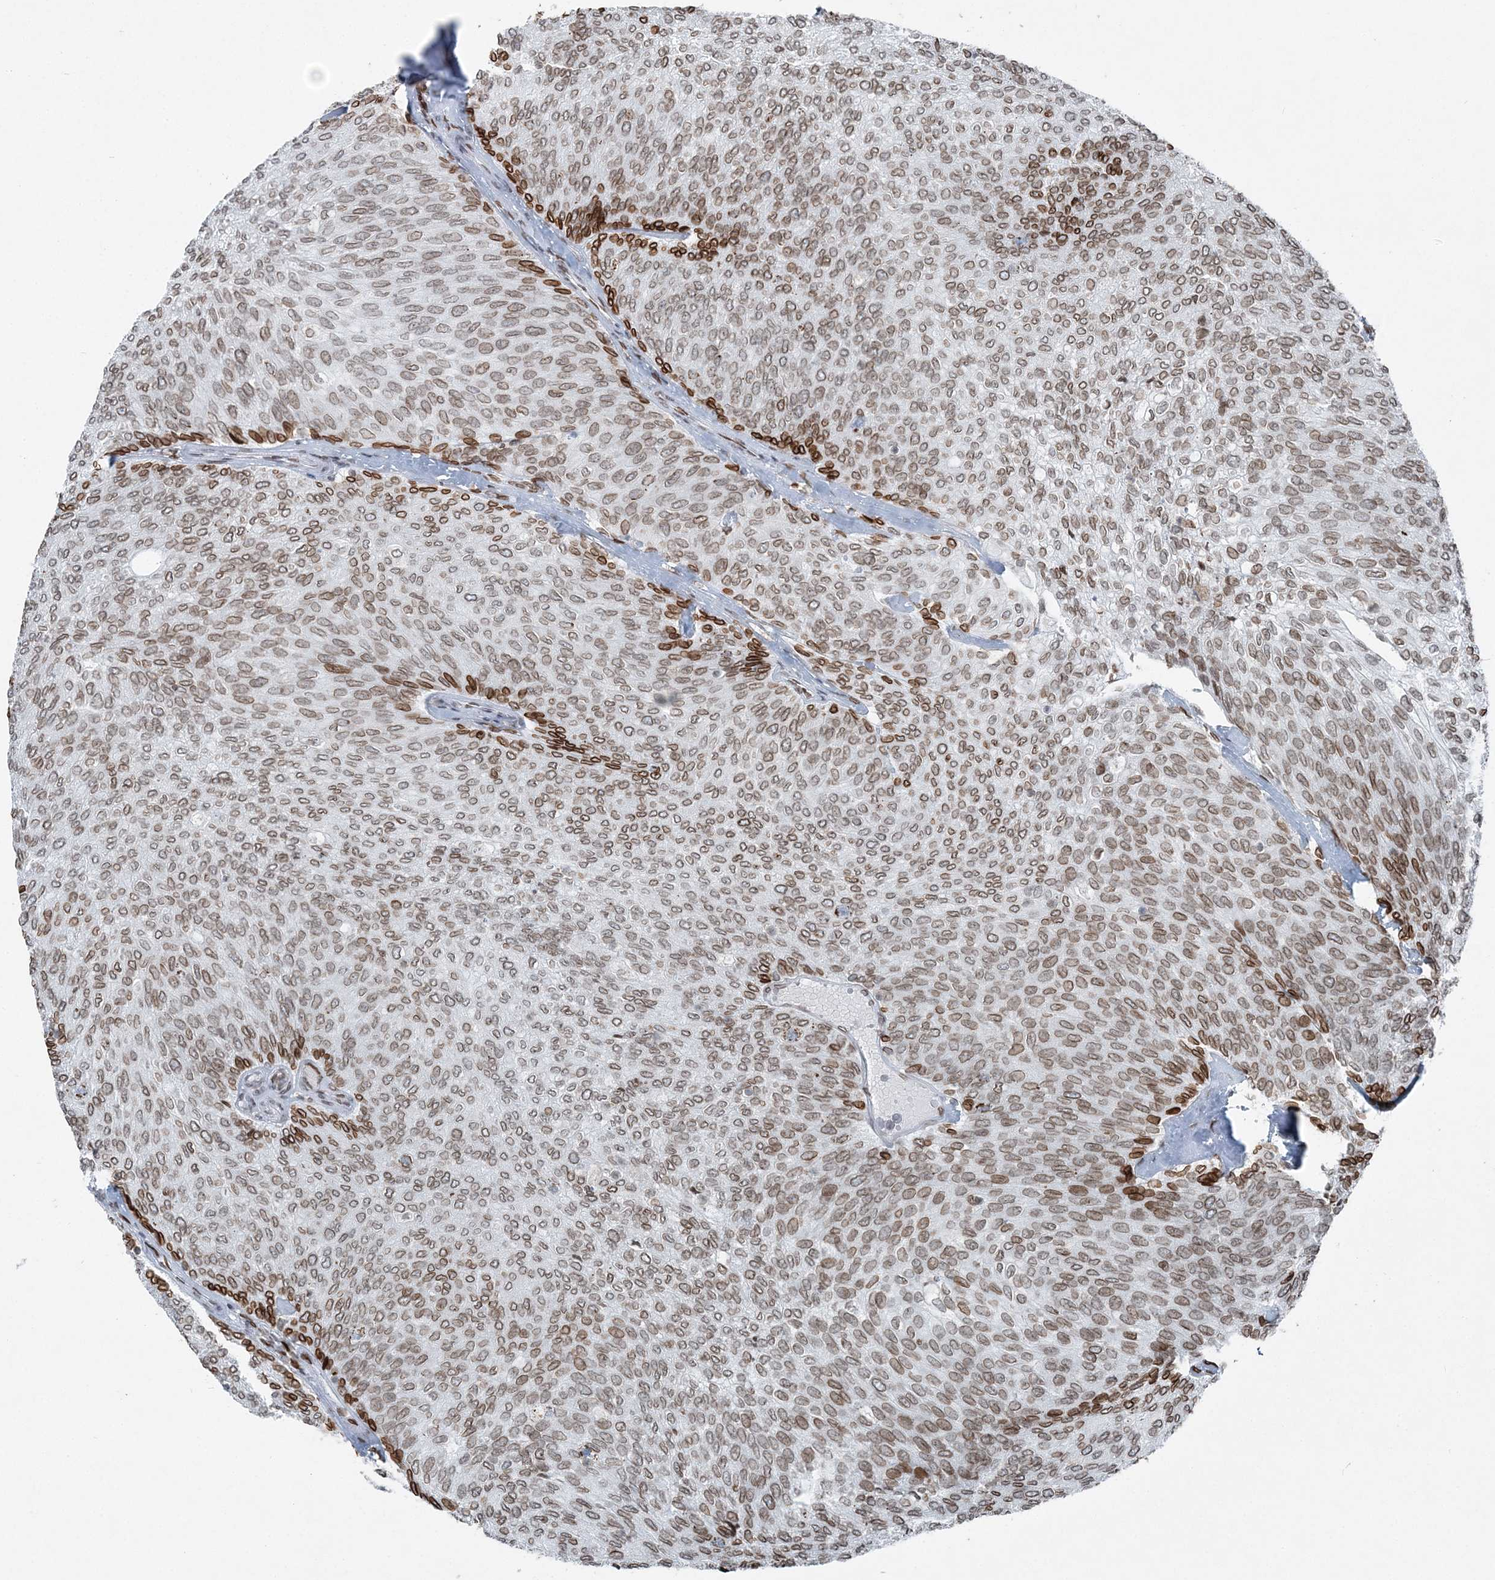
{"staining": {"intensity": "strong", "quantity": "25%-75%", "location": "cytoplasmic/membranous,nuclear"}, "tissue": "urothelial cancer", "cell_type": "Tumor cells", "image_type": "cancer", "snomed": [{"axis": "morphology", "description": "Urothelial carcinoma, Low grade"}, {"axis": "topography", "description": "Urinary bladder"}], "caption": "A high-resolution photomicrograph shows immunohistochemistry staining of low-grade urothelial carcinoma, which shows strong cytoplasmic/membranous and nuclear staining in approximately 25%-75% of tumor cells.", "gene": "GJD4", "patient": {"sex": "female", "age": 79}}